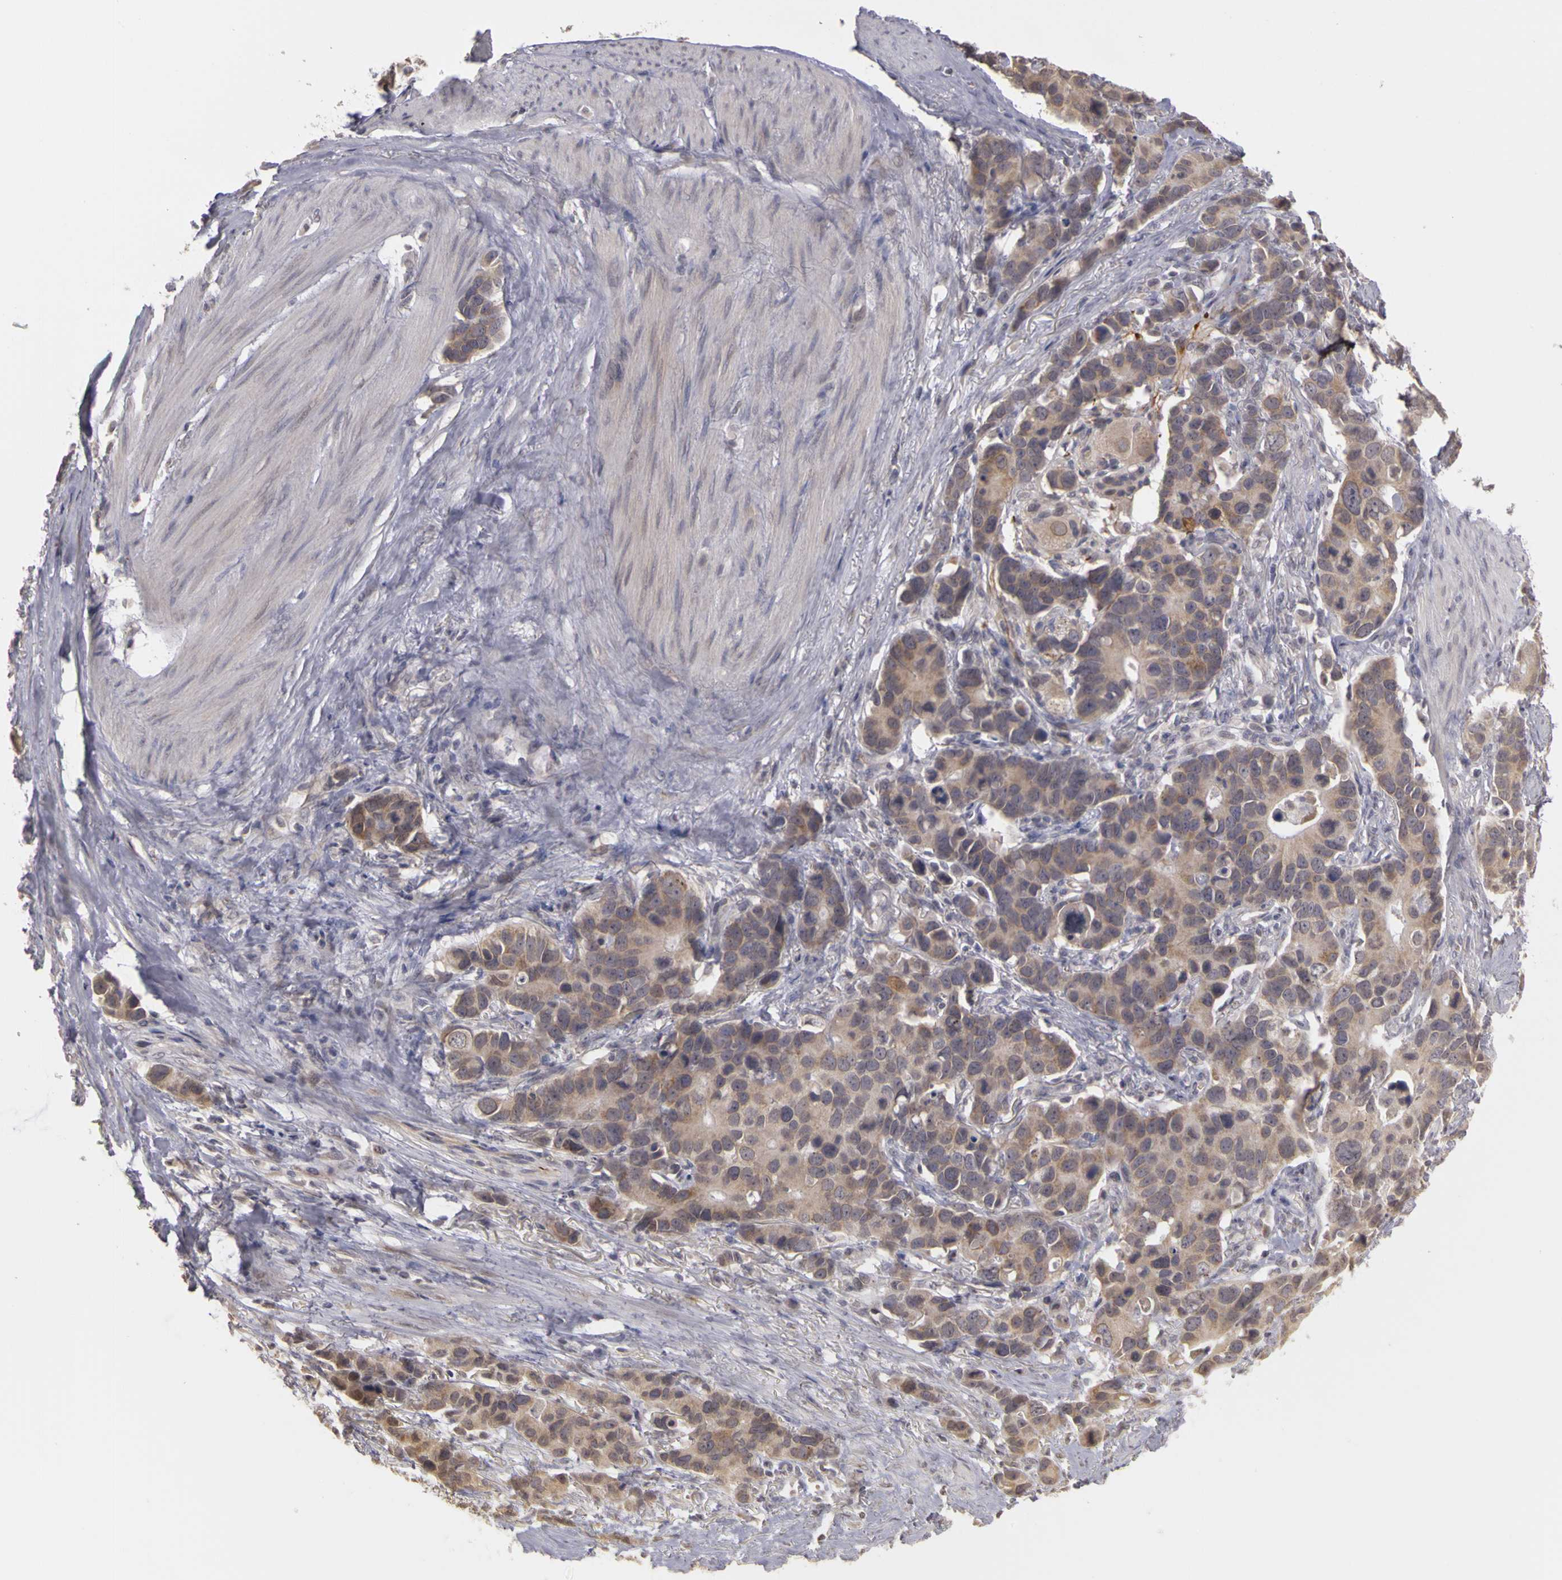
{"staining": {"intensity": "weak", "quantity": ">75%", "location": "cytoplasmic/membranous"}, "tissue": "stomach cancer", "cell_type": "Tumor cells", "image_type": "cancer", "snomed": [{"axis": "morphology", "description": "Adenocarcinoma, NOS"}, {"axis": "topography", "description": "Stomach, upper"}], "caption": "An IHC histopathology image of neoplastic tissue is shown. Protein staining in brown shows weak cytoplasmic/membranous positivity in stomach adenocarcinoma within tumor cells.", "gene": "FRMD7", "patient": {"sex": "male", "age": 71}}